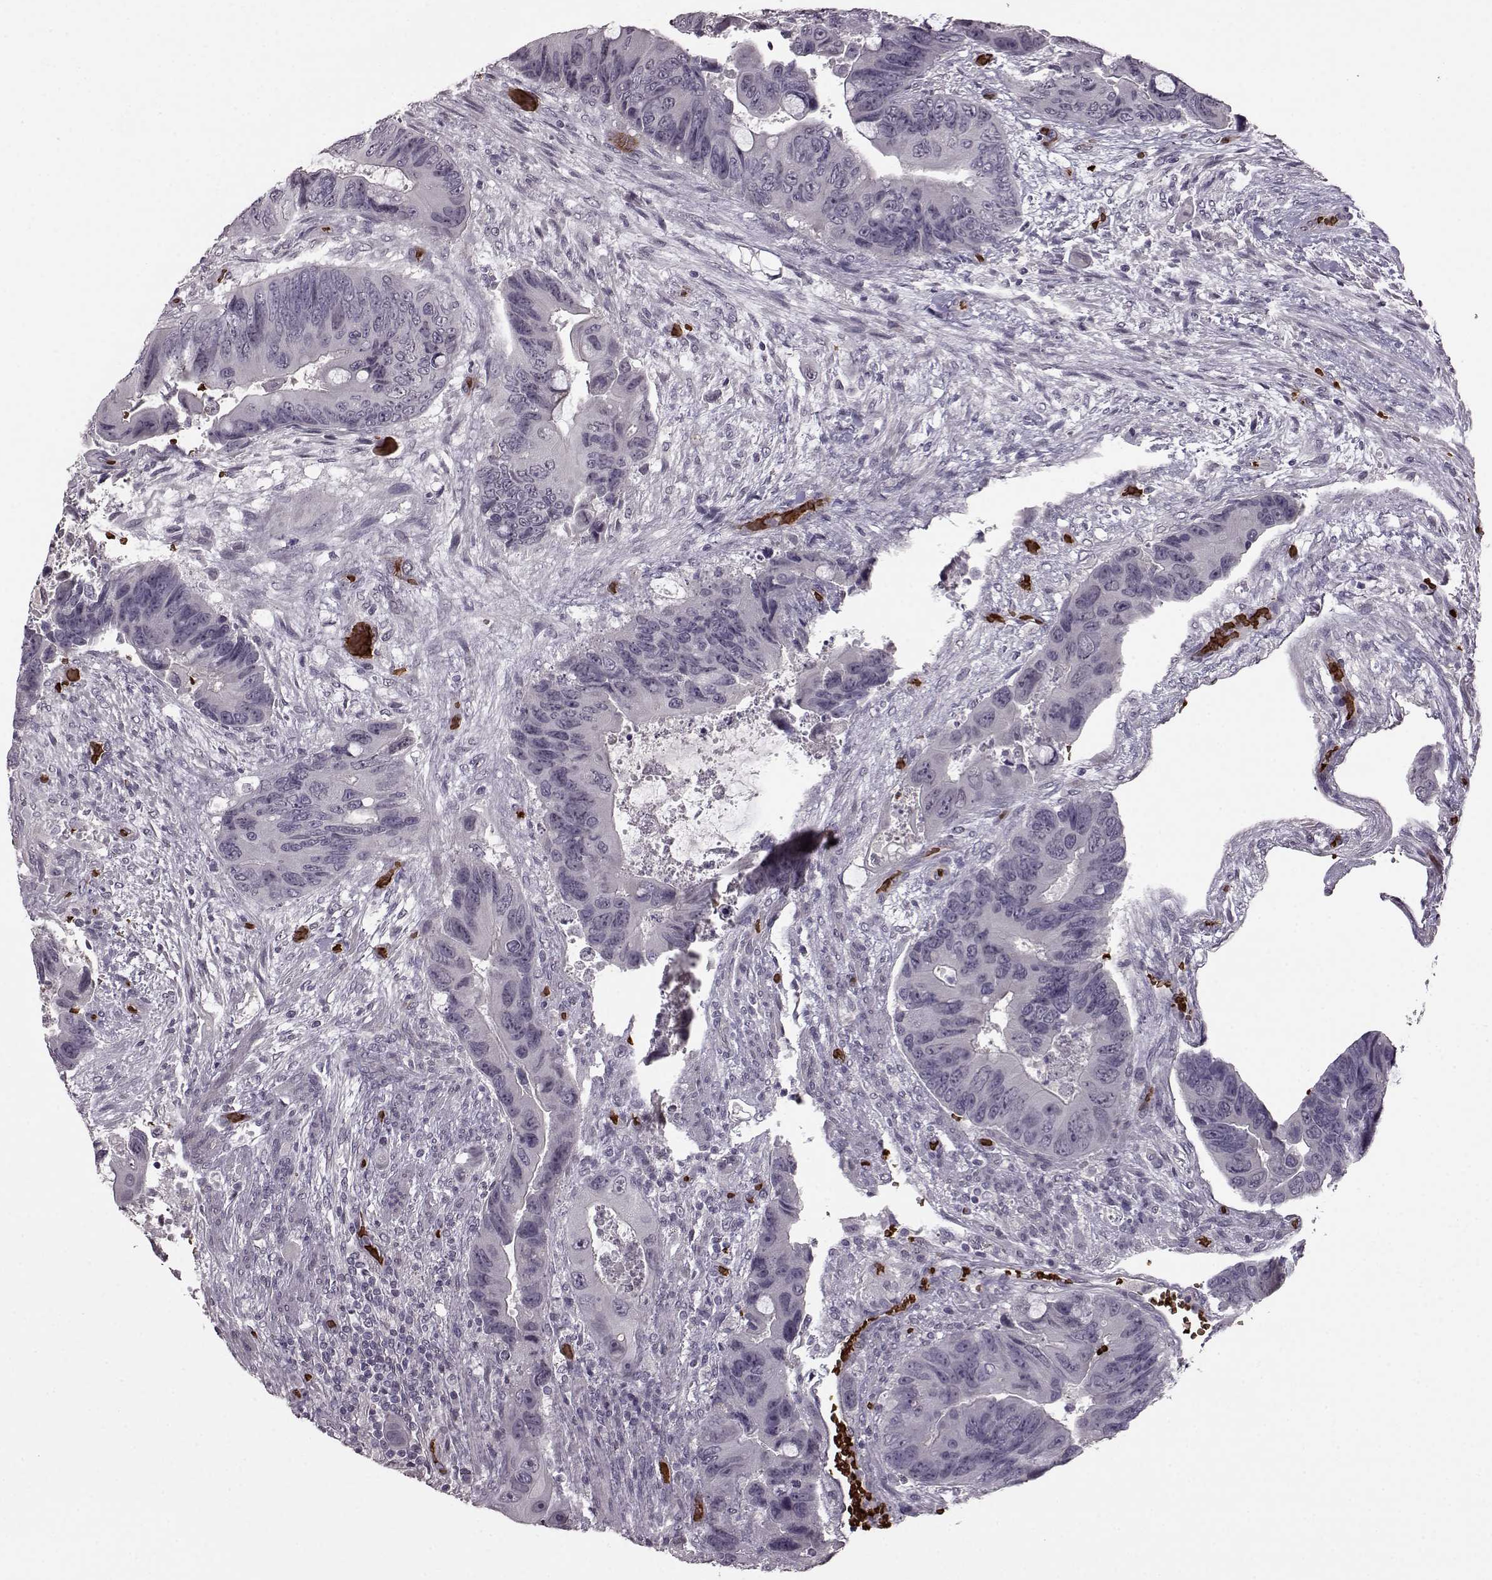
{"staining": {"intensity": "negative", "quantity": "none", "location": "none"}, "tissue": "colorectal cancer", "cell_type": "Tumor cells", "image_type": "cancer", "snomed": [{"axis": "morphology", "description": "Adenocarcinoma, NOS"}, {"axis": "topography", "description": "Rectum"}], "caption": "Image shows no significant protein positivity in tumor cells of adenocarcinoma (colorectal).", "gene": "PROP1", "patient": {"sex": "male", "age": 63}}